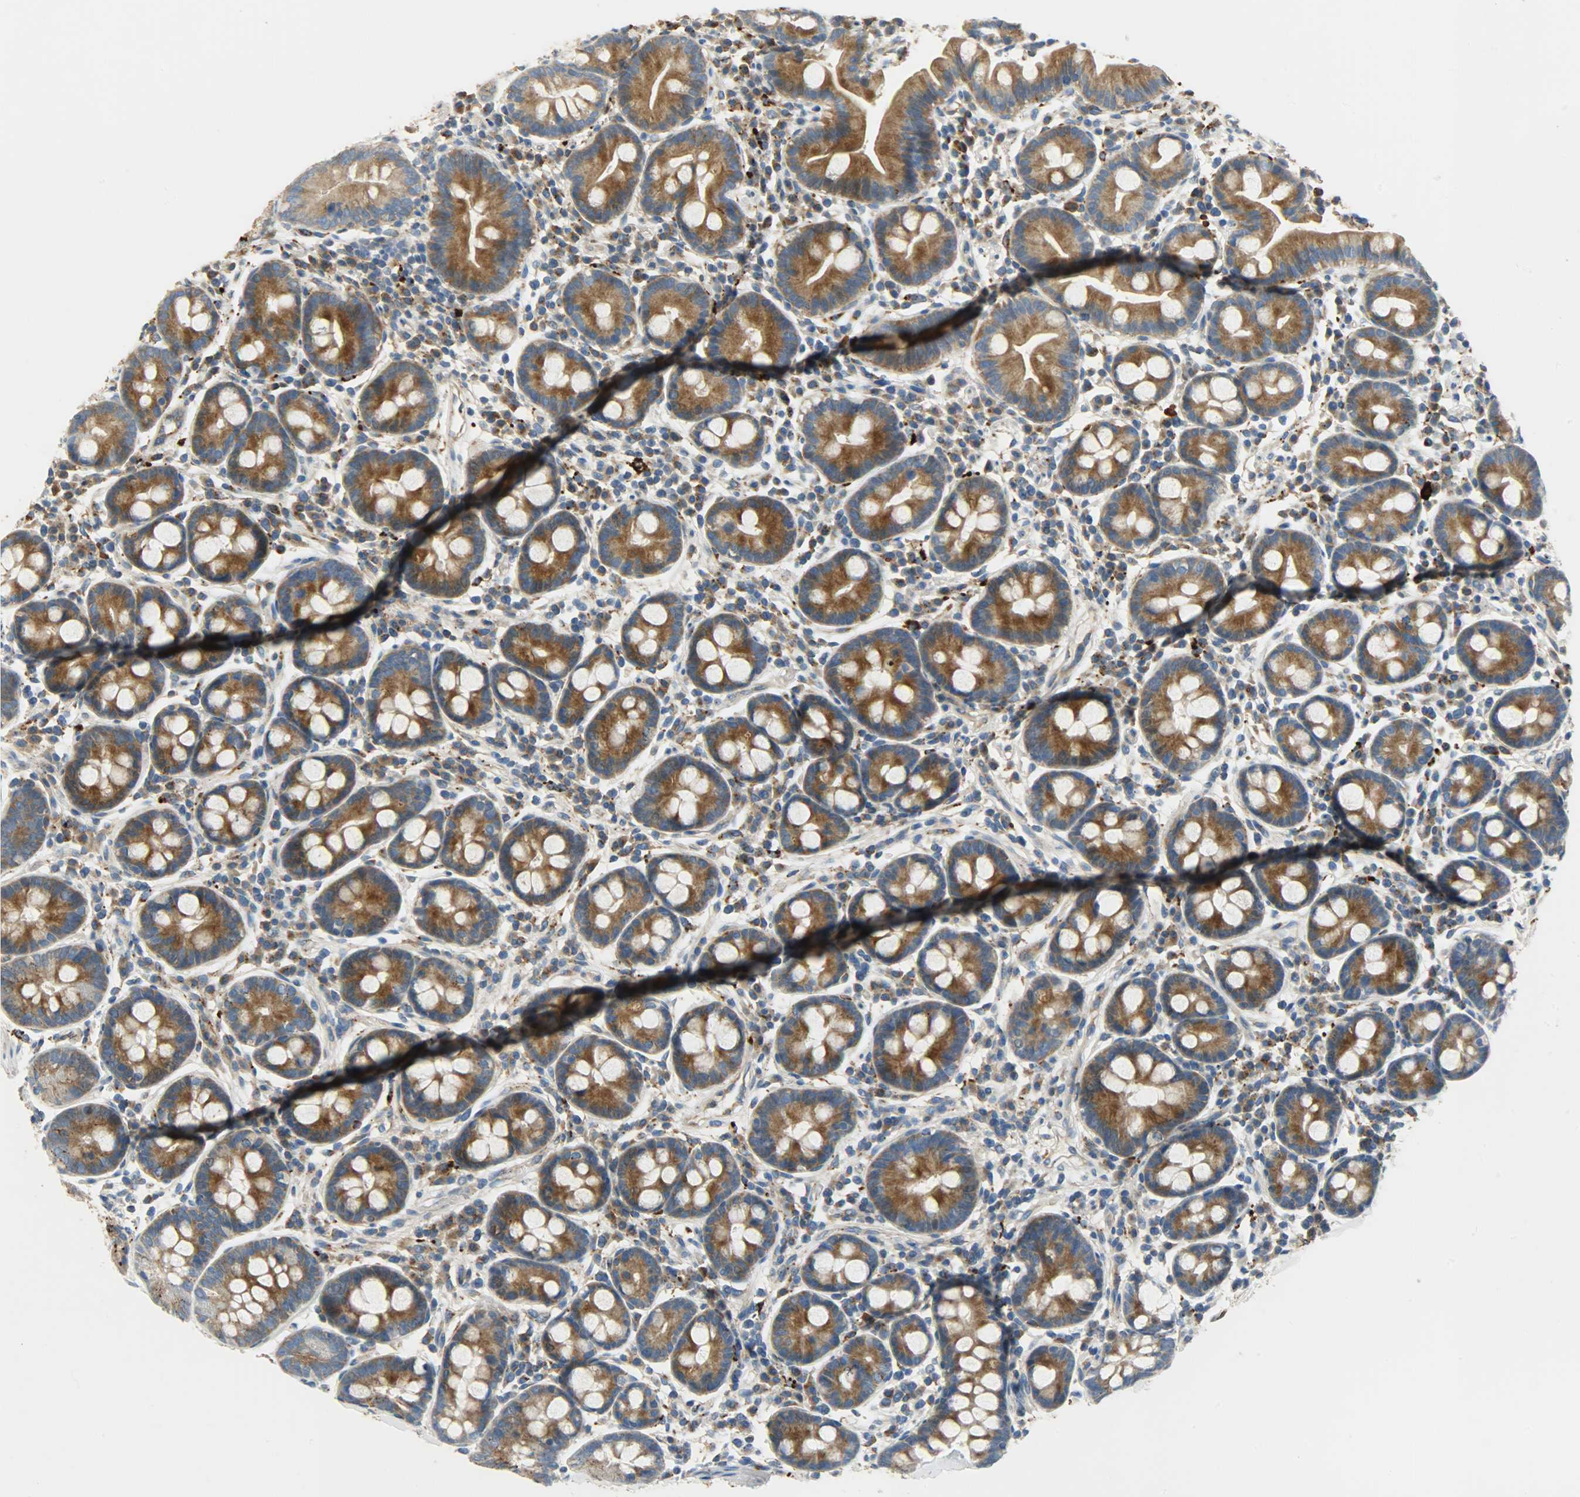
{"staining": {"intensity": "moderate", "quantity": ">75%", "location": "cytoplasmic/membranous"}, "tissue": "duodenum", "cell_type": "Glandular cells", "image_type": "normal", "snomed": [{"axis": "morphology", "description": "Normal tissue, NOS"}, {"axis": "topography", "description": "Duodenum"}], "caption": "Moderate cytoplasmic/membranous protein staining is present in approximately >75% of glandular cells in duodenum.", "gene": "ASAH1", "patient": {"sex": "male", "age": 50}}